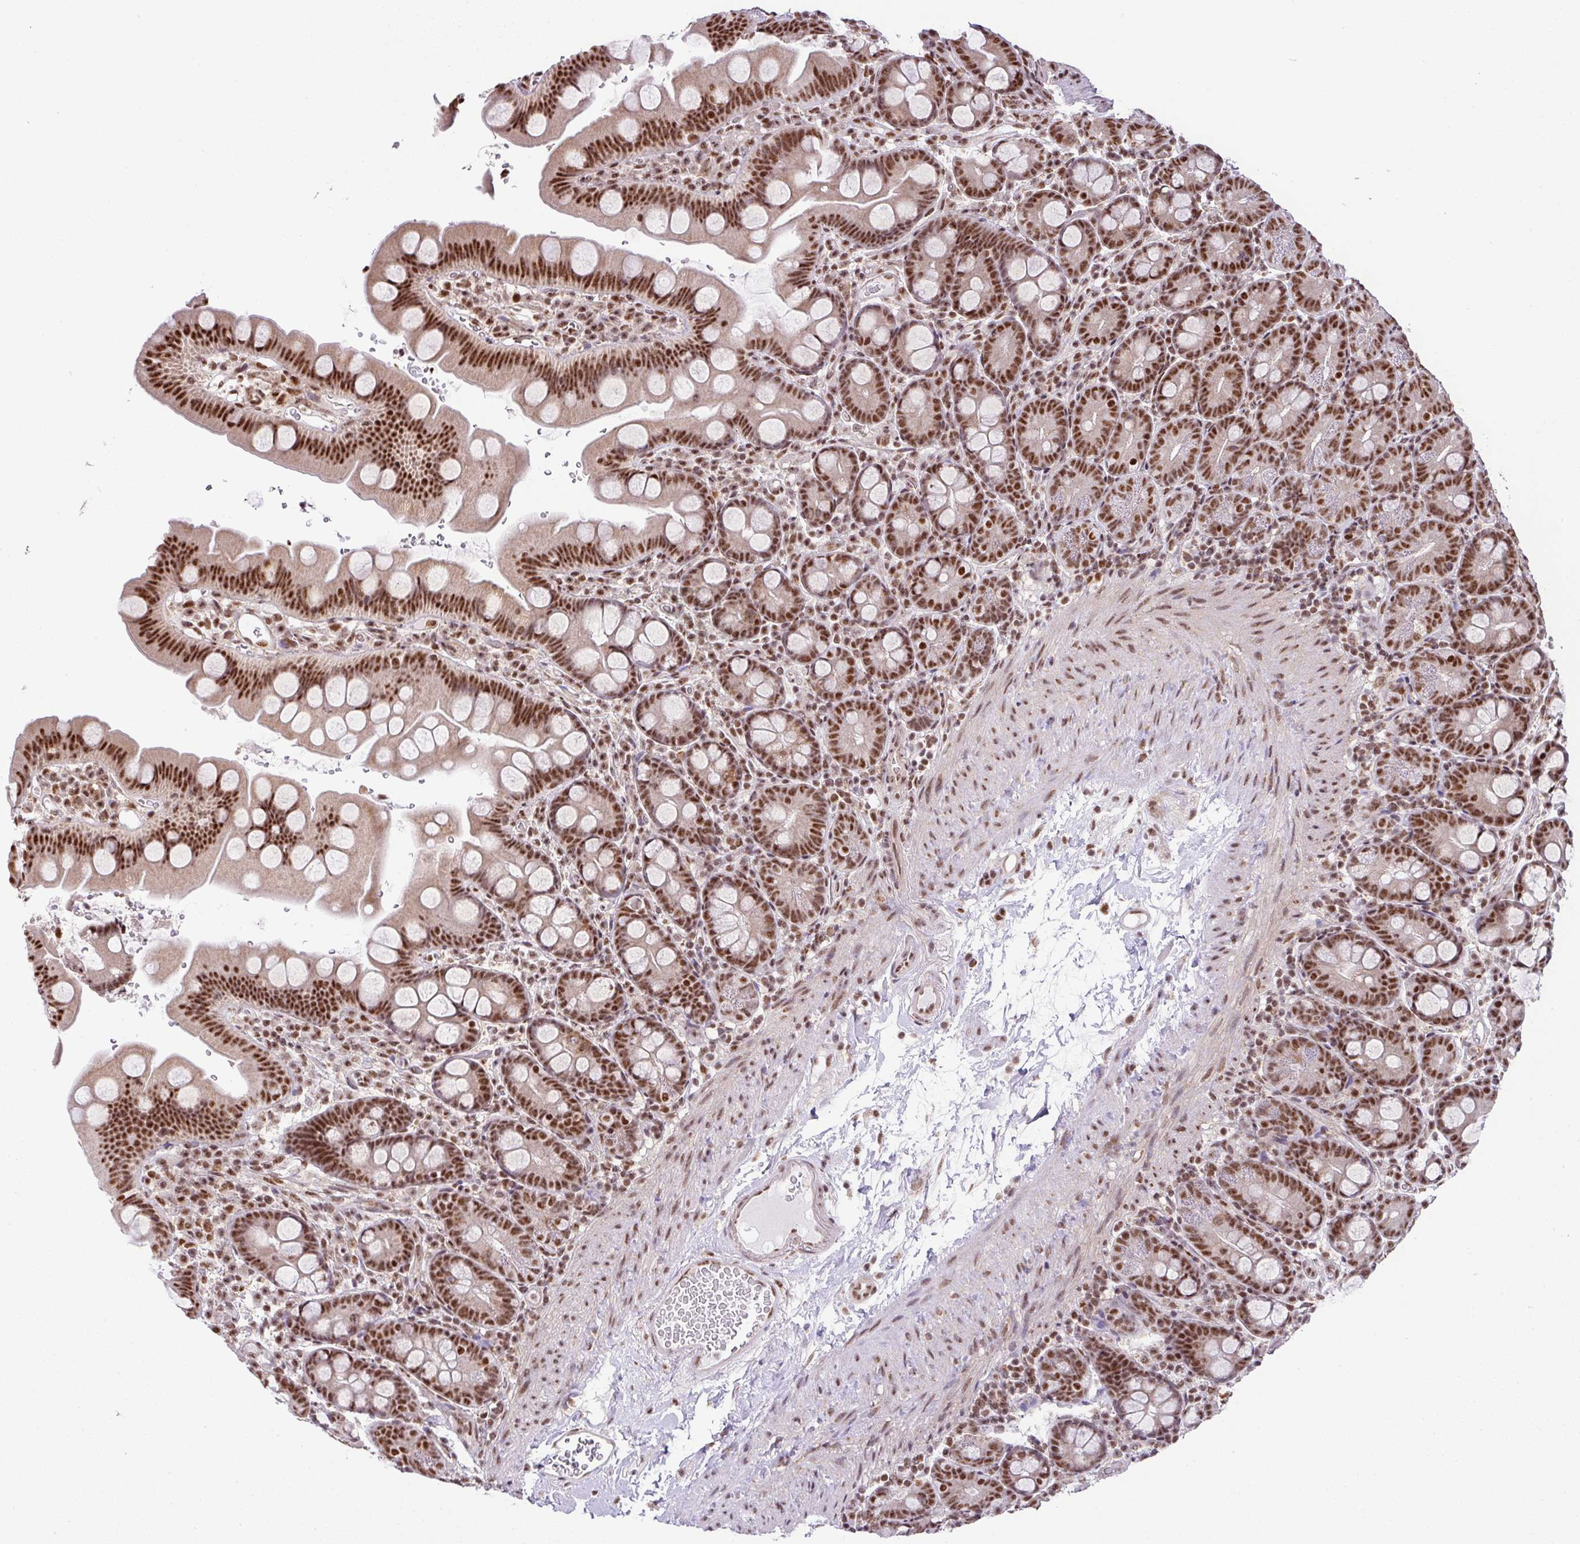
{"staining": {"intensity": "strong", "quantity": ">75%", "location": "nuclear"}, "tissue": "small intestine", "cell_type": "Glandular cells", "image_type": "normal", "snomed": [{"axis": "morphology", "description": "Normal tissue, NOS"}, {"axis": "topography", "description": "Small intestine"}], "caption": "Benign small intestine reveals strong nuclear expression in about >75% of glandular cells, visualized by immunohistochemistry. The protein of interest is shown in brown color, while the nuclei are stained blue.", "gene": "PLK1", "patient": {"sex": "female", "age": 68}}